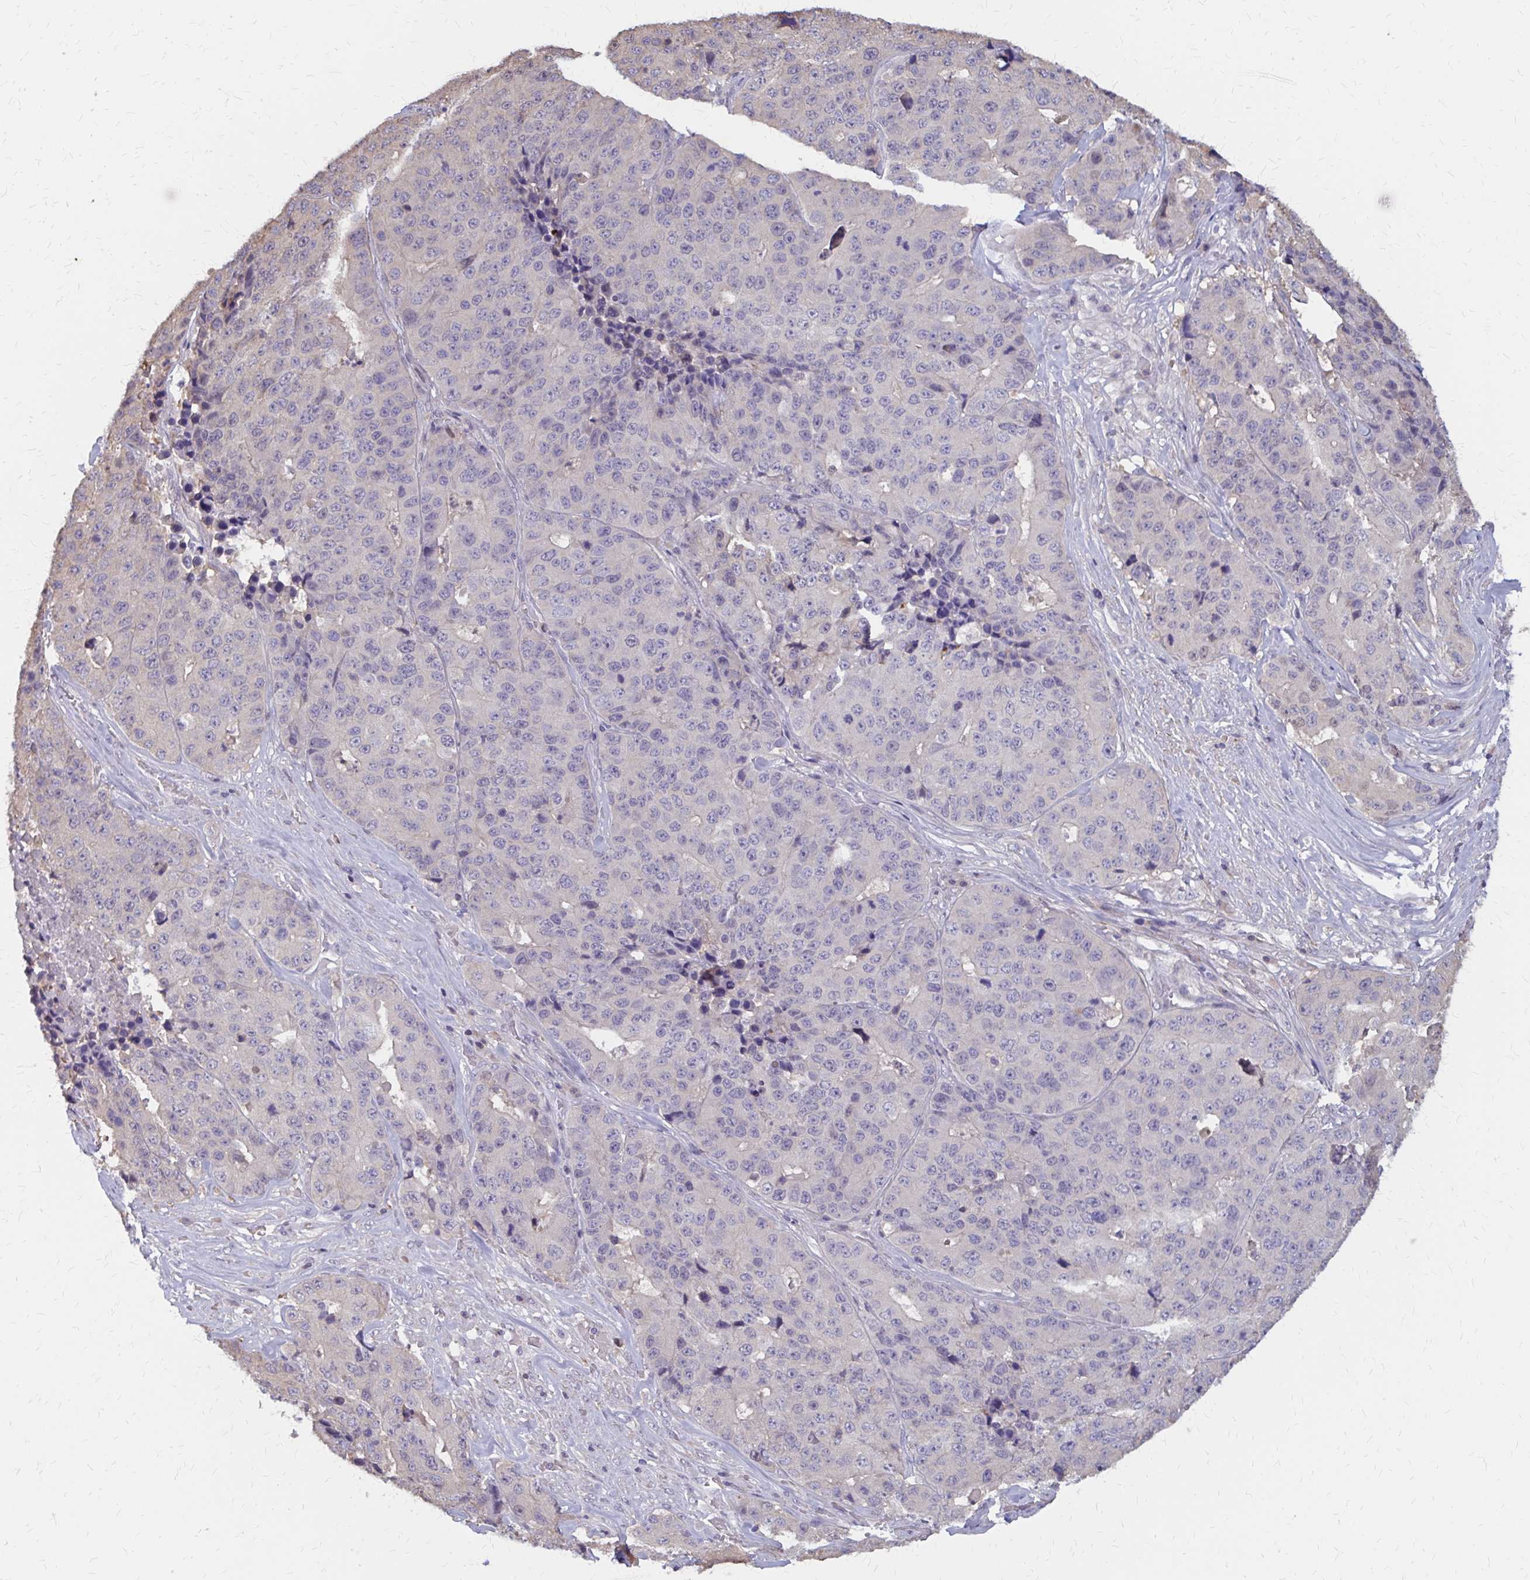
{"staining": {"intensity": "negative", "quantity": "none", "location": "none"}, "tissue": "stomach cancer", "cell_type": "Tumor cells", "image_type": "cancer", "snomed": [{"axis": "morphology", "description": "Adenocarcinoma, NOS"}, {"axis": "topography", "description": "Stomach"}], "caption": "Human adenocarcinoma (stomach) stained for a protein using immunohistochemistry (IHC) reveals no staining in tumor cells.", "gene": "IFI44L", "patient": {"sex": "male", "age": 71}}